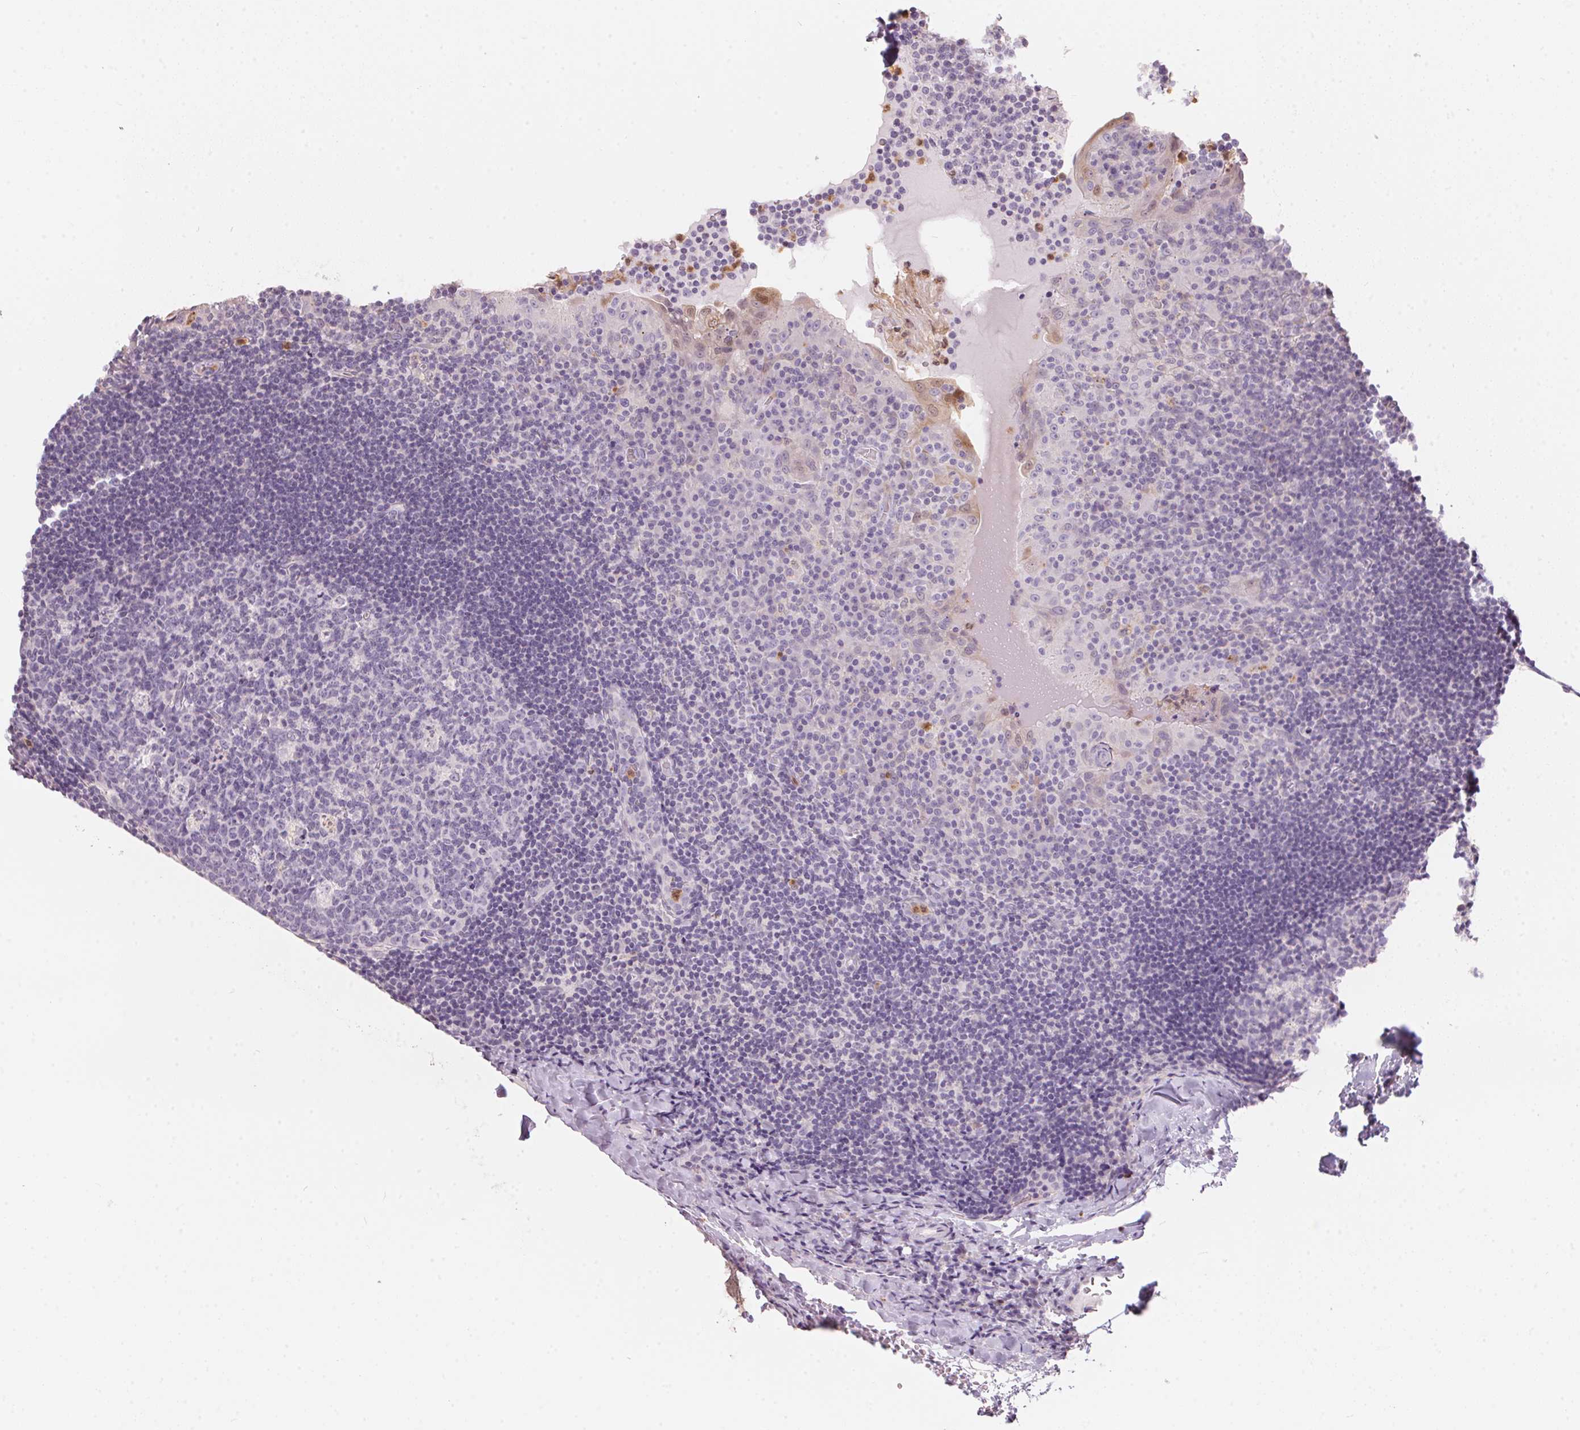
{"staining": {"intensity": "negative", "quantity": "none", "location": "none"}, "tissue": "tonsil", "cell_type": "Germinal center cells", "image_type": "normal", "snomed": [{"axis": "morphology", "description": "Normal tissue, NOS"}, {"axis": "topography", "description": "Tonsil"}], "caption": "High magnification brightfield microscopy of unremarkable tonsil stained with DAB (brown) and counterstained with hematoxylin (blue): germinal center cells show no significant positivity.", "gene": "SERPINB1", "patient": {"sex": "male", "age": 17}}